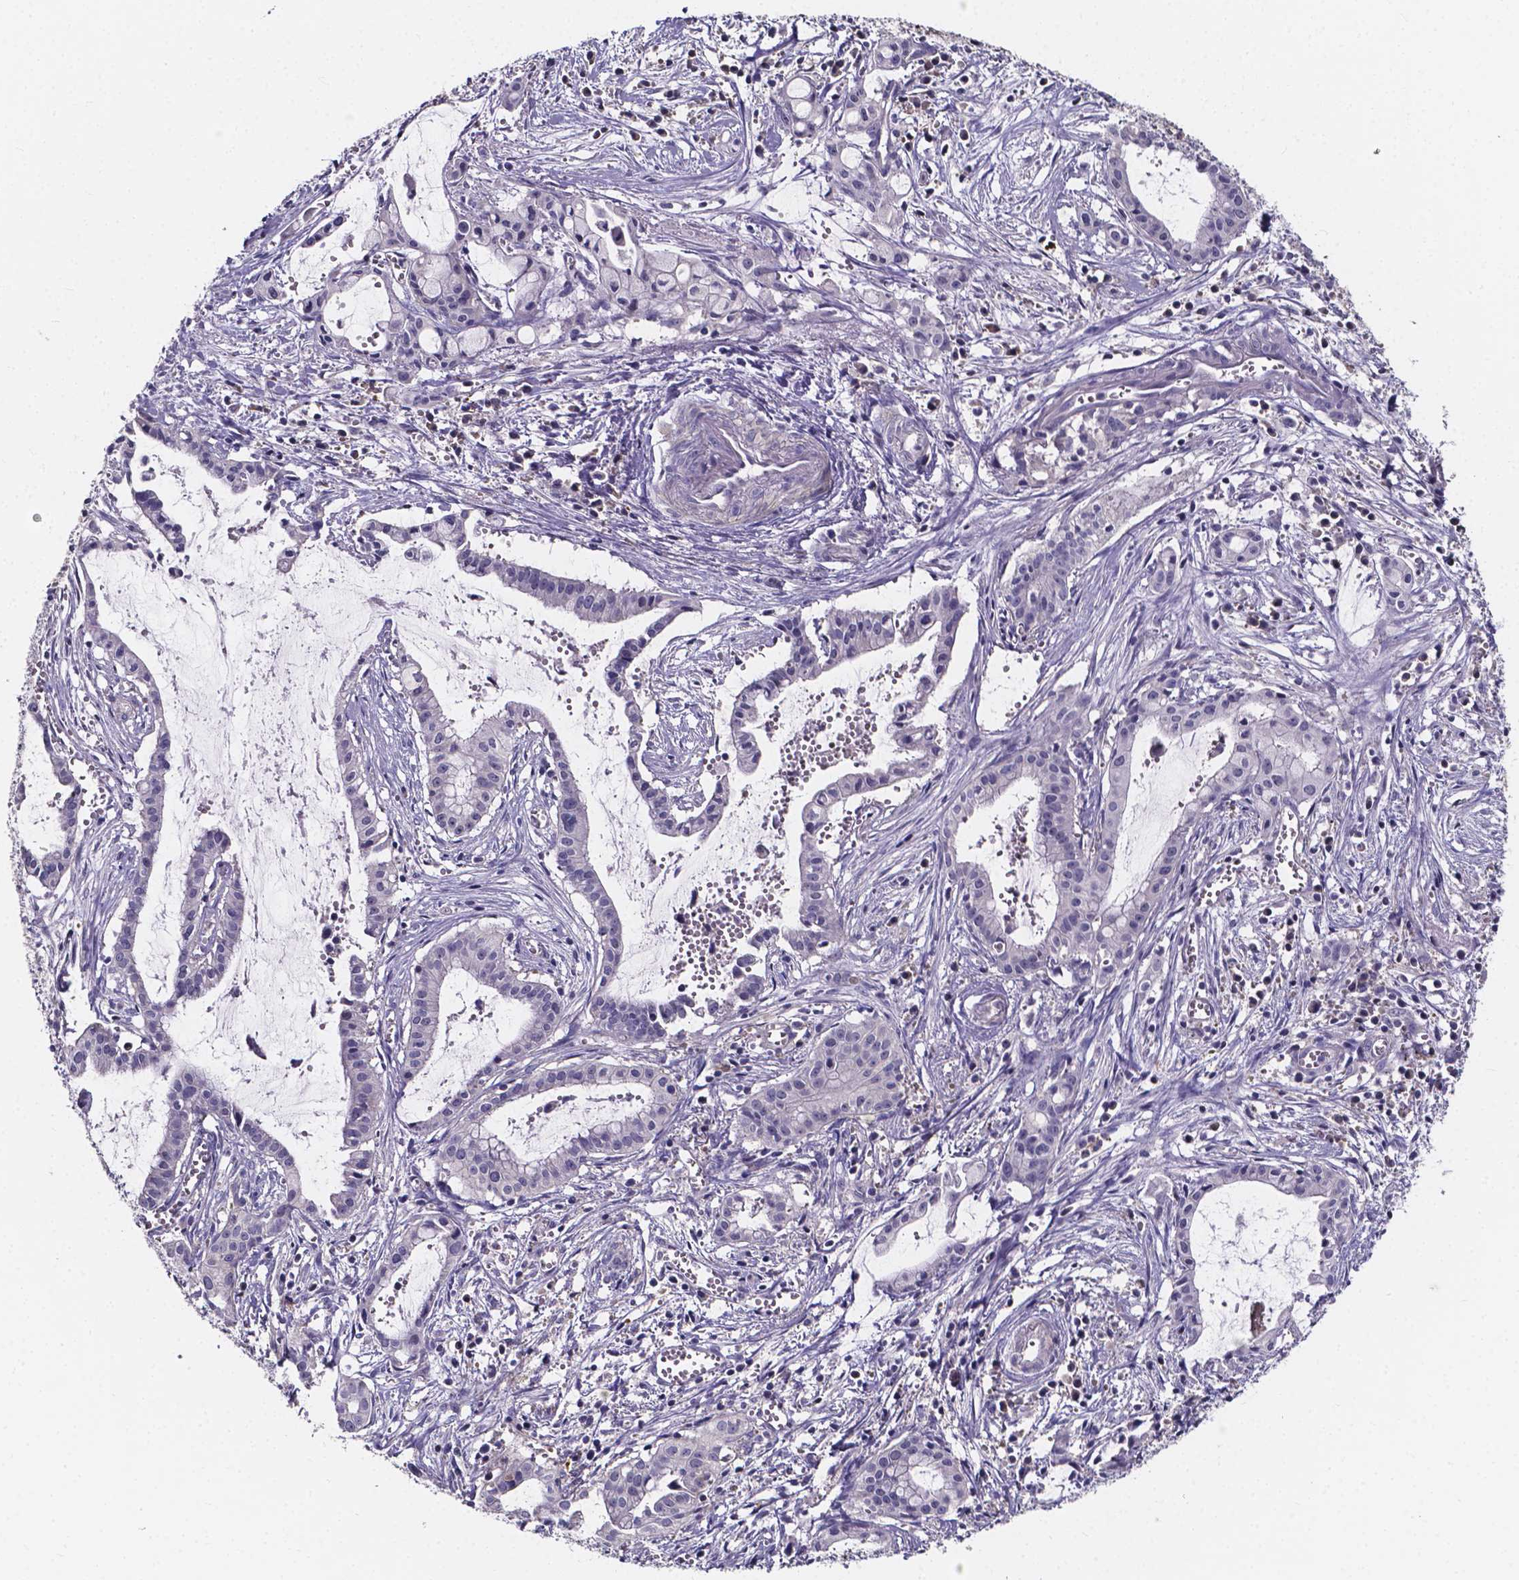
{"staining": {"intensity": "negative", "quantity": "none", "location": "none"}, "tissue": "pancreatic cancer", "cell_type": "Tumor cells", "image_type": "cancer", "snomed": [{"axis": "morphology", "description": "Adenocarcinoma, NOS"}, {"axis": "topography", "description": "Pancreas"}], "caption": "This is a image of immunohistochemistry (IHC) staining of pancreatic cancer, which shows no expression in tumor cells.", "gene": "SPOCD1", "patient": {"sex": "male", "age": 48}}